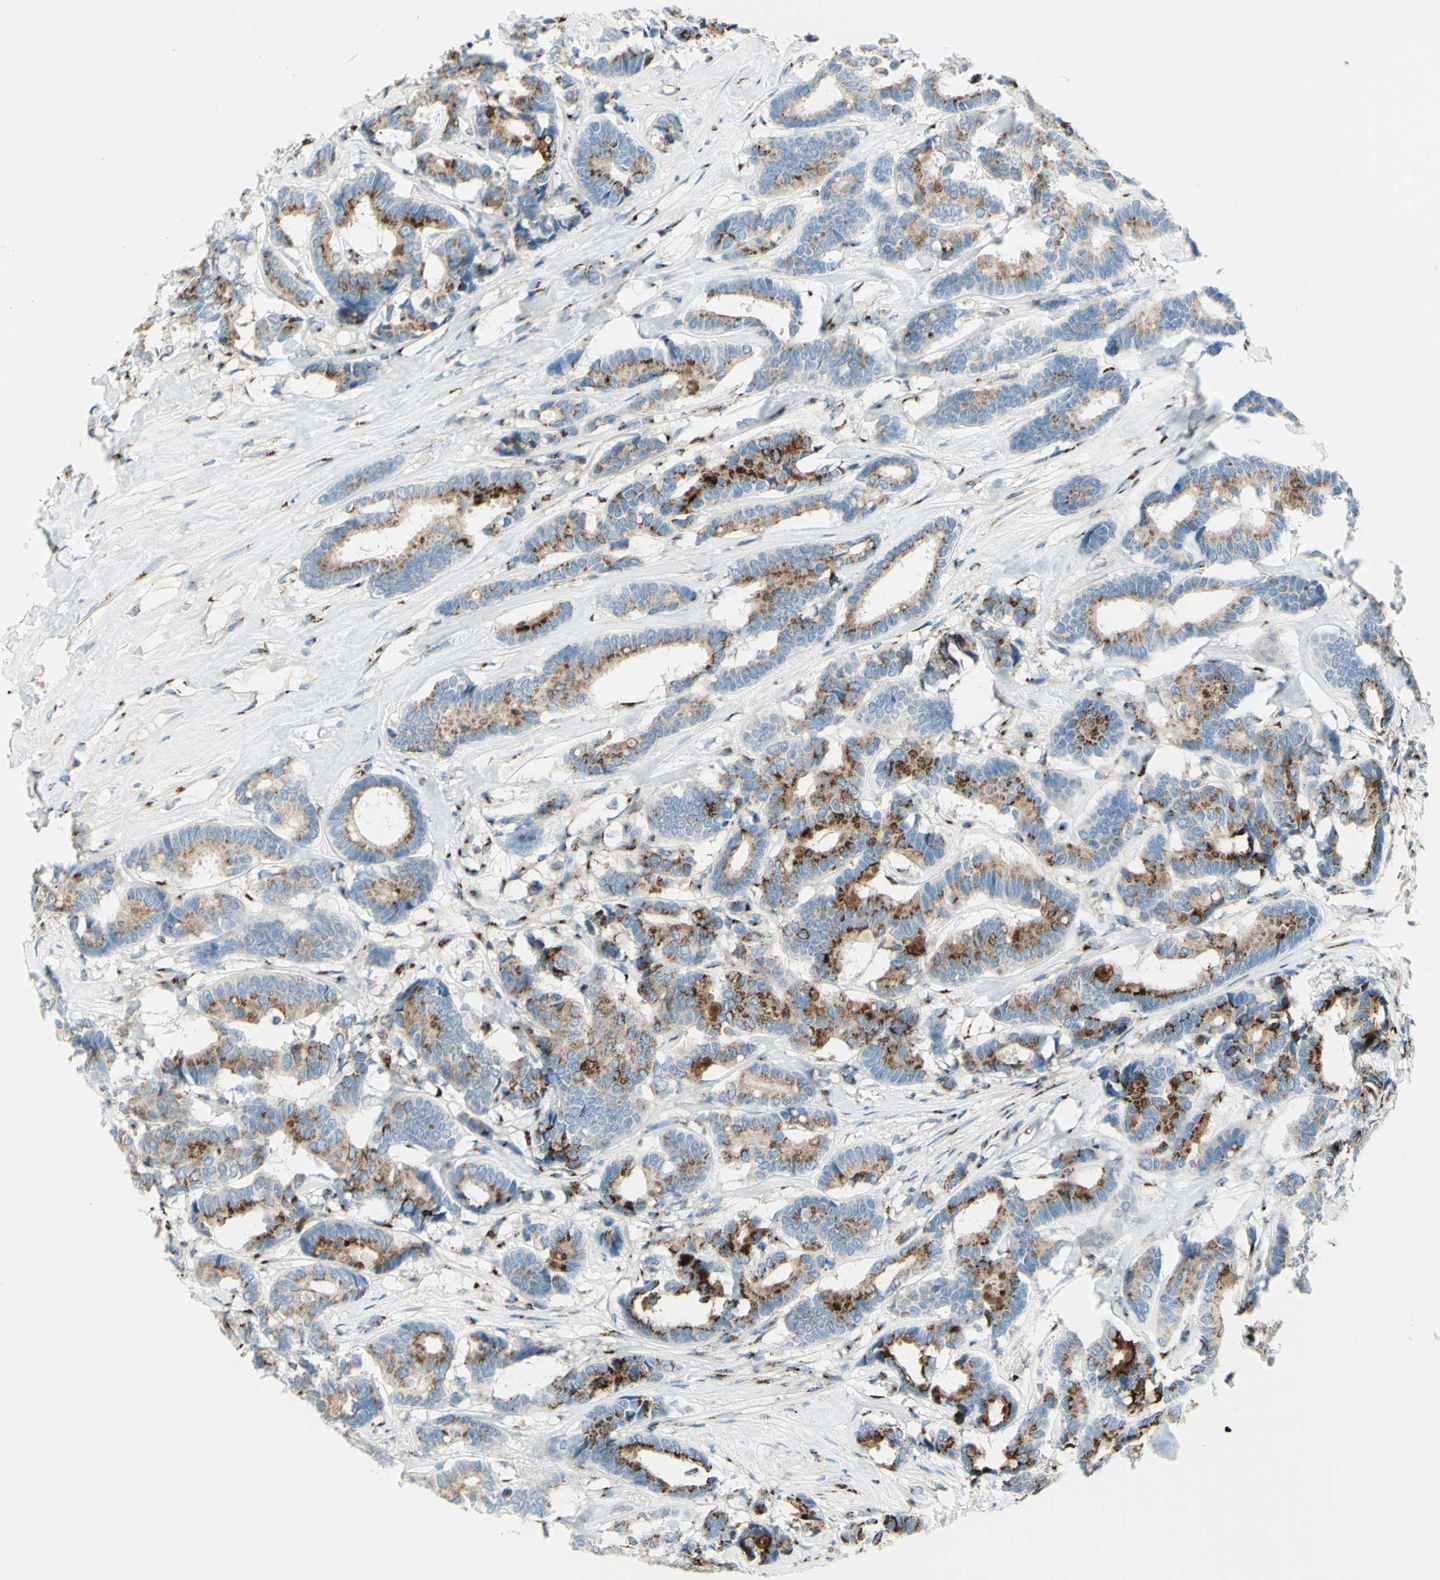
{"staining": {"intensity": "strong", "quantity": ">75%", "location": "cytoplasmic/membranous"}, "tissue": "breast cancer", "cell_type": "Tumor cells", "image_type": "cancer", "snomed": [{"axis": "morphology", "description": "Duct carcinoma"}, {"axis": "topography", "description": "Breast"}], "caption": "Breast cancer (invasive ductal carcinoma) tissue shows strong cytoplasmic/membranous expression in approximately >75% of tumor cells", "gene": "B4GALT1", "patient": {"sex": "female", "age": 87}}